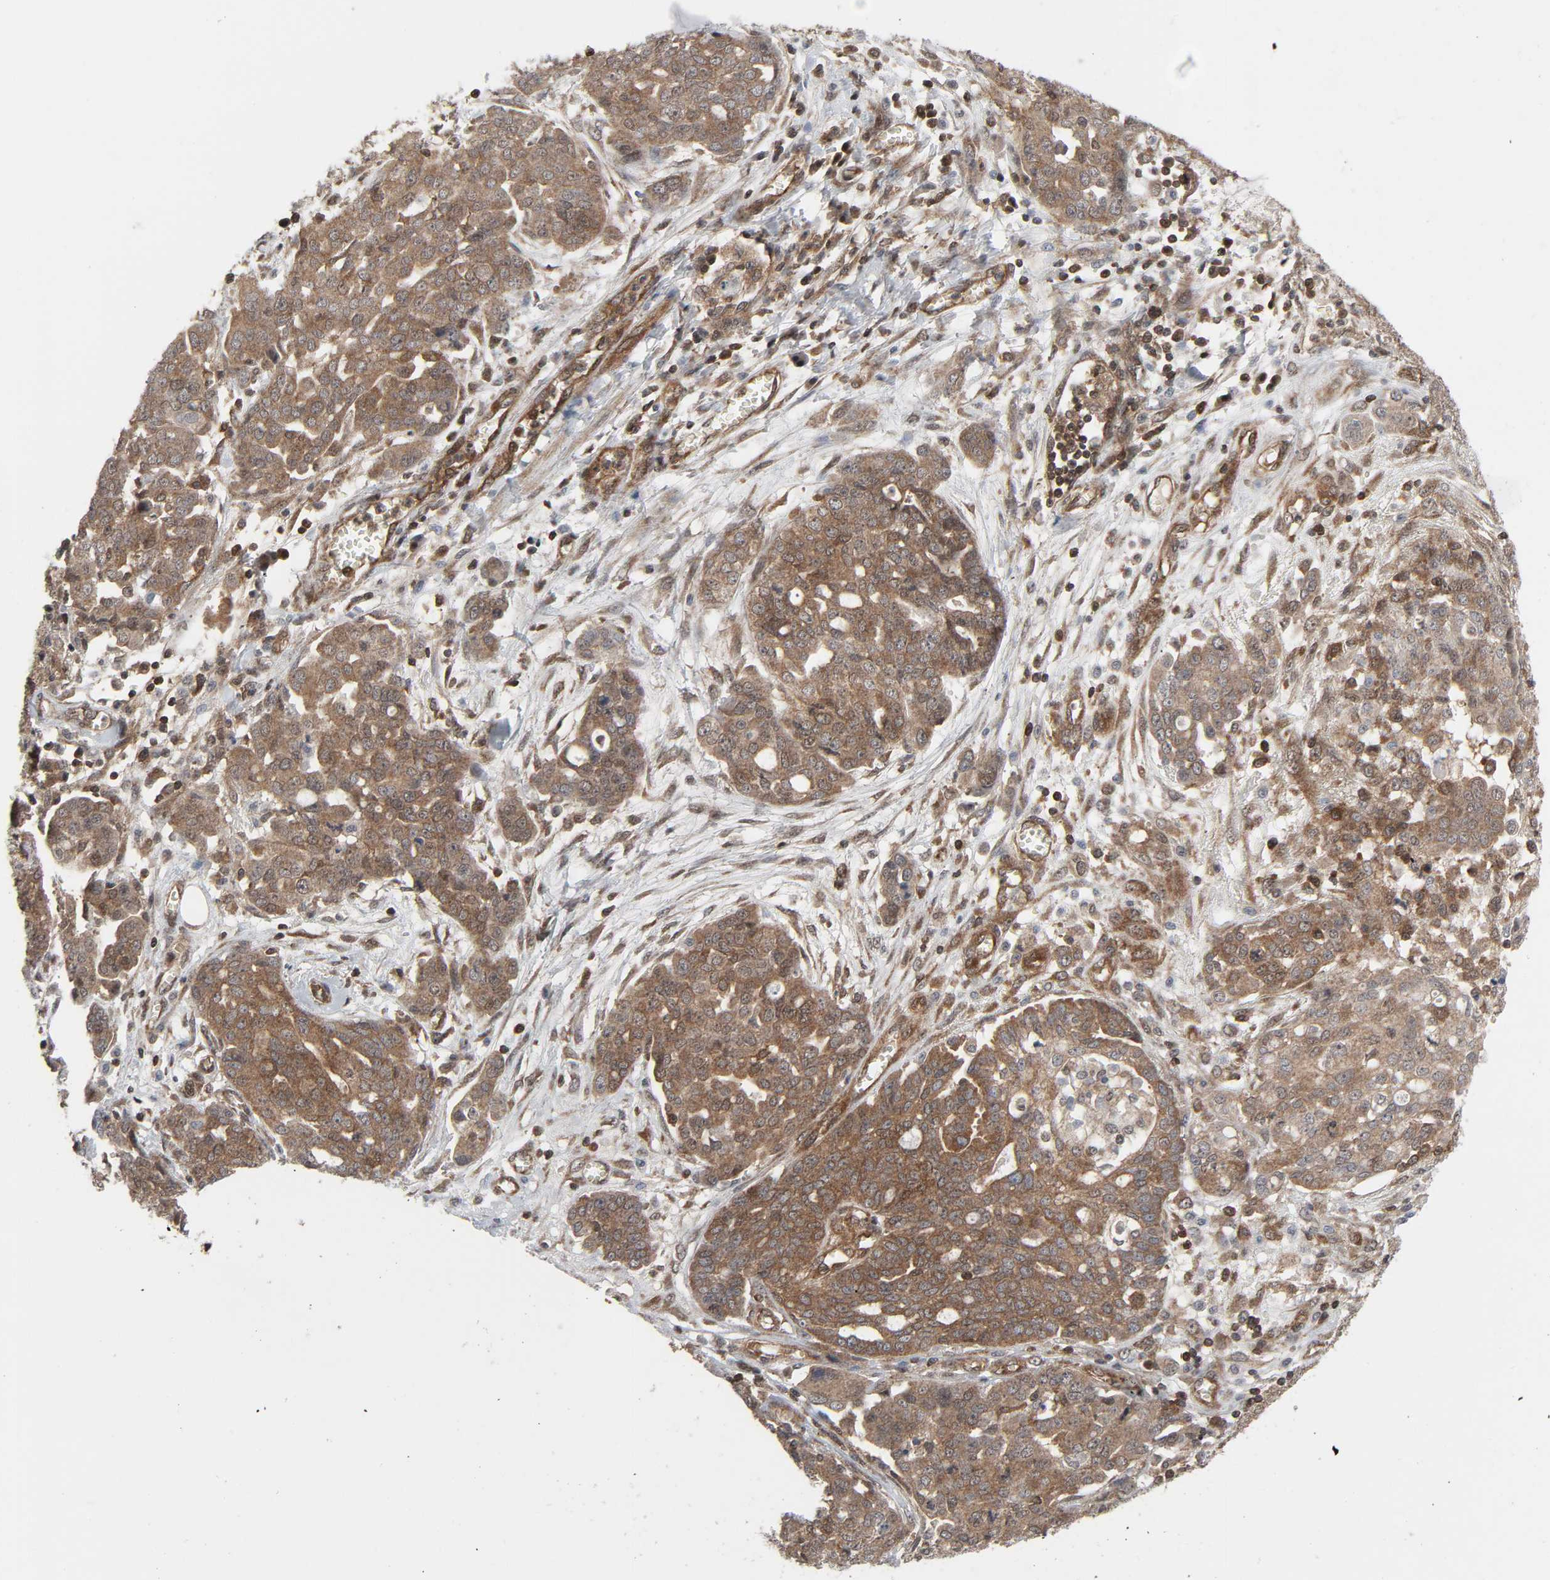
{"staining": {"intensity": "moderate", "quantity": ">75%", "location": "cytoplasmic/membranous"}, "tissue": "ovarian cancer", "cell_type": "Tumor cells", "image_type": "cancer", "snomed": [{"axis": "morphology", "description": "Cystadenocarcinoma, serous, NOS"}, {"axis": "topography", "description": "Soft tissue"}, {"axis": "topography", "description": "Ovary"}], "caption": "A photomicrograph of human ovarian serous cystadenocarcinoma stained for a protein shows moderate cytoplasmic/membranous brown staining in tumor cells.", "gene": "GSK3A", "patient": {"sex": "female", "age": 57}}